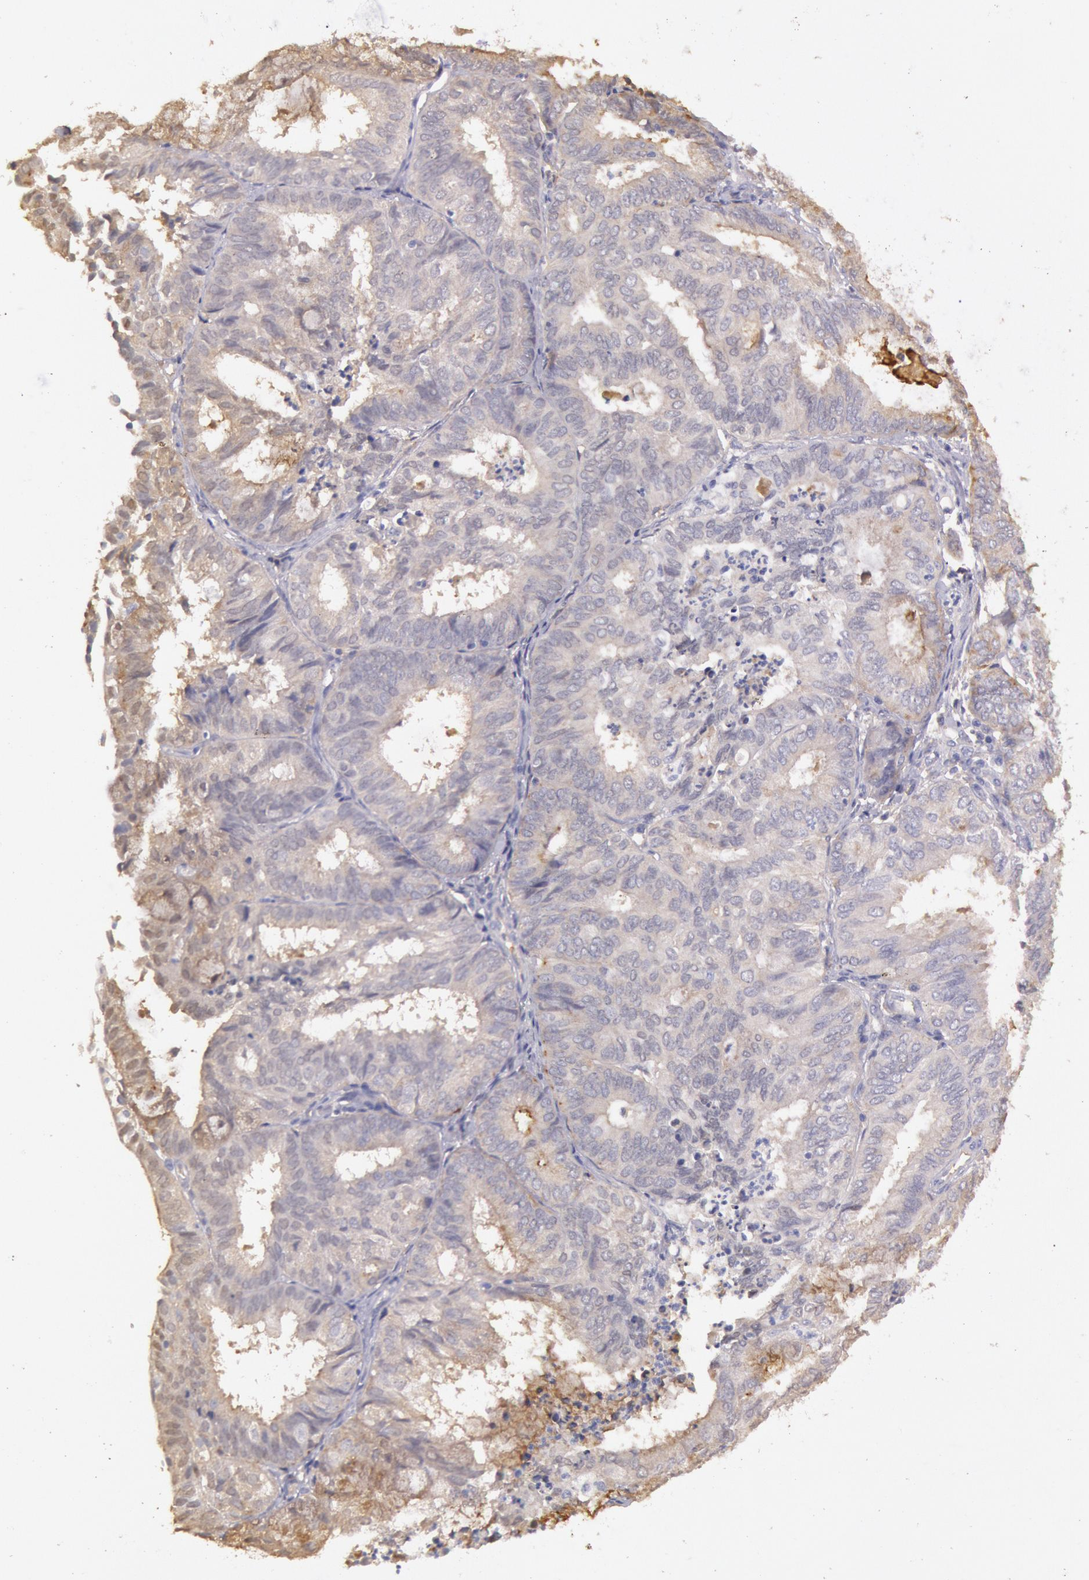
{"staining": {"intensity": "negative", "quantity": "none", "location": "none"}, "tissue": "endometrial cancer", "cell_type": "Tumor cells", "image_type": "cancer", "snomed": [{"axis": "morphology", "description": "Adenocarcinoma, NOS"}, {"axis": "topography", "description": "Endometrium"}], "caption": "Immunohistochemical staining of adenocarcinoma (endometrial) shows no significant positivity in tumor cells.", "gene": "C1R", "patient": {"sex": "female", "age": 59}}